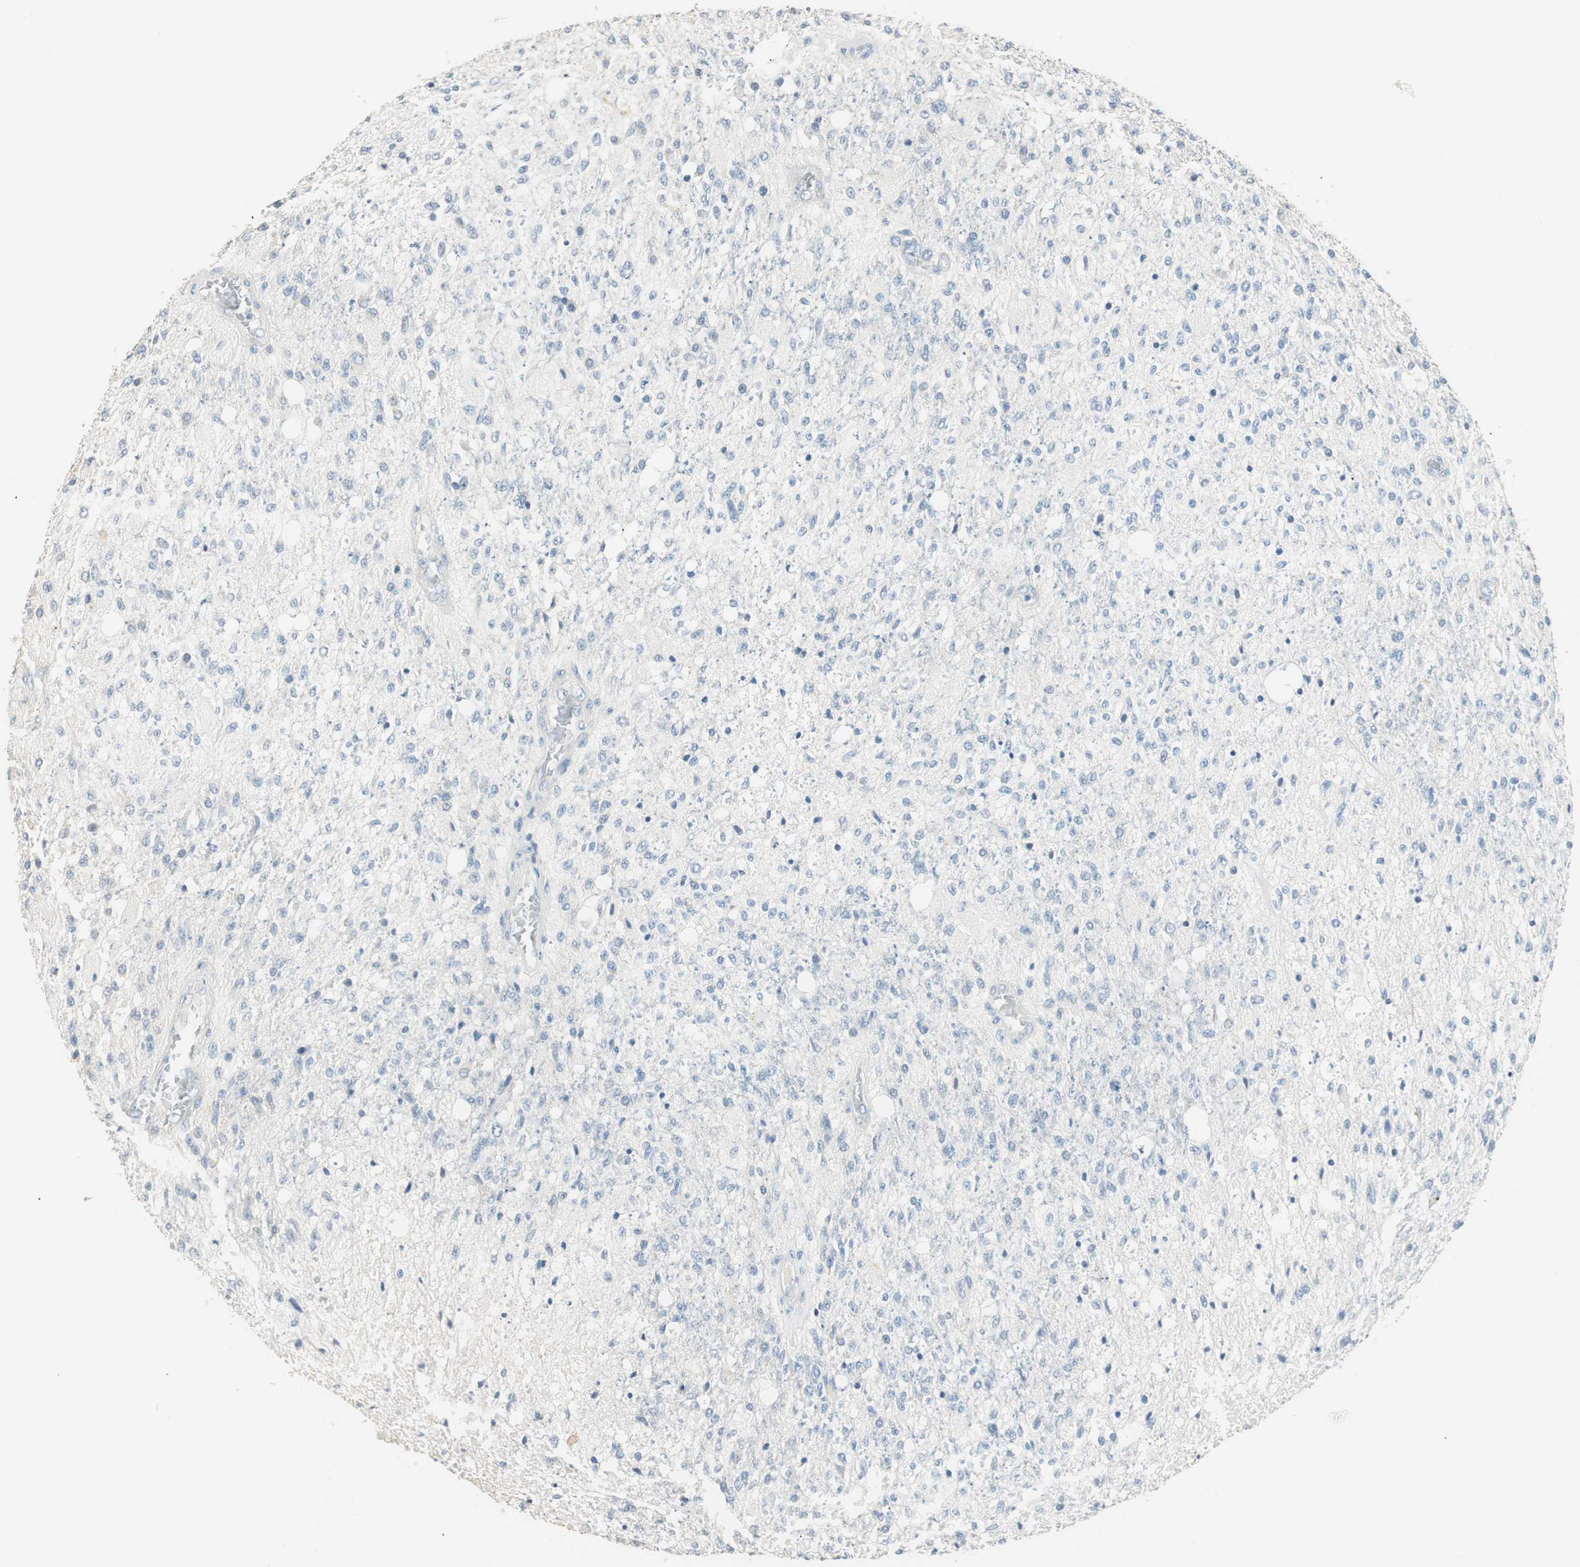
{"staining": {"intensity": "negative", "quantity": "none", "location": "none"}, "tissue": "glioma", "cell_type": "Tumor cells", "image_type": "cancer", "snomed": [{"axis": "morphology", "description": "Normal tissue, NOS"}, {"axis": "morphology", "description": "Glioma, malignant, High grade"}, {"axis": "topography", "description": "Cerebral cortex"}], "caption": "Tumor cells show no significant protein positivity in malignant glioma (high-grade).", "gene": "RAD54B", "patient": {"sex": "male", "age": 77}}